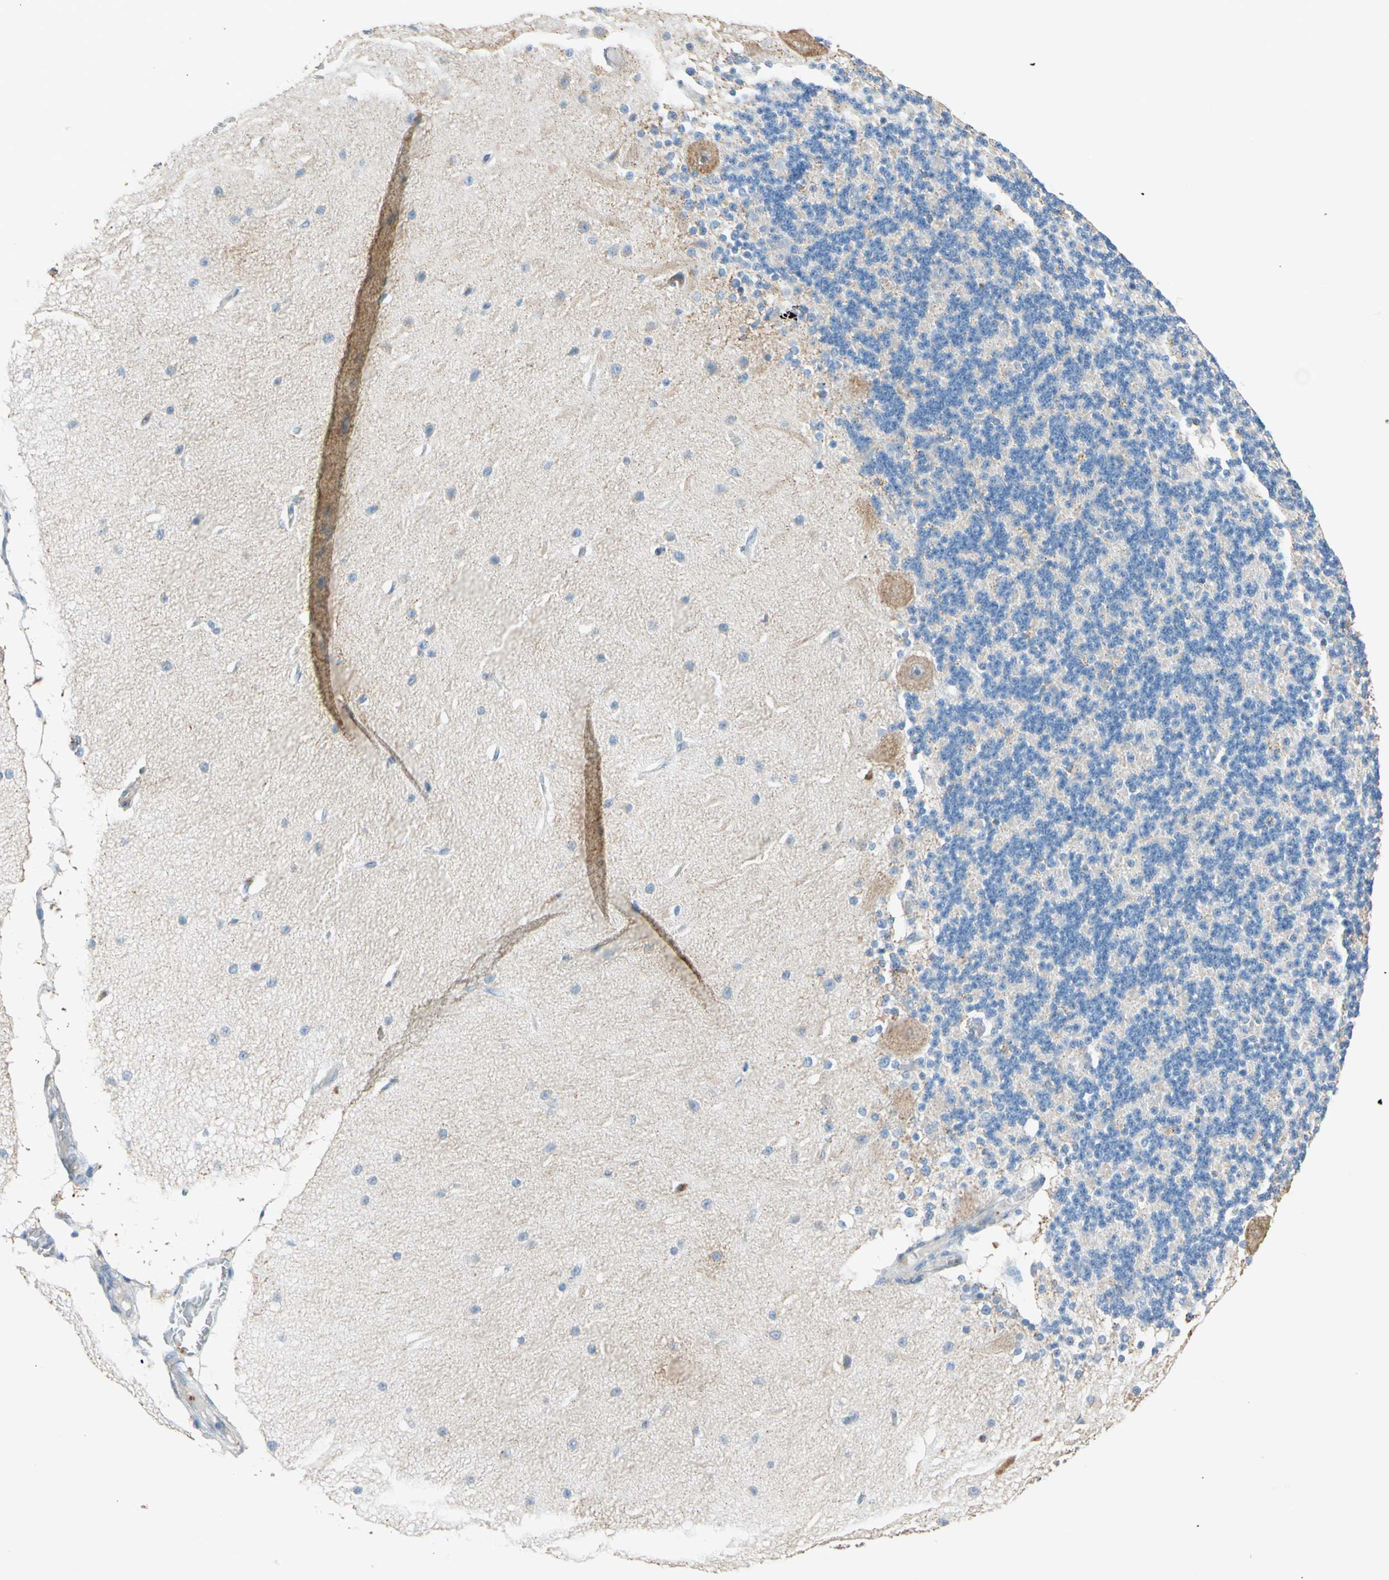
{"staining": {"intensity": "moderate", "quantity": ">75%", "location": "cytoplasmic/membranous"}, "tissue": "cerebellum", "cell_type": "Cells in granular layer", "image_type": "normal", "snomed": [{"axis": "morphology", "description": "Normal tissue, NOS"}, {"axis": "topography", "description": "Cerebellum"}], "caption": "Approximately >75% of cells in granular layer in normal human cerebellum reveal moderate cytoplasmic/membranous protein staining as visualized by brown immunohistochemical staining.", "gene": "LY6G6F", "patient": {"sex": "female", "age": 54}}